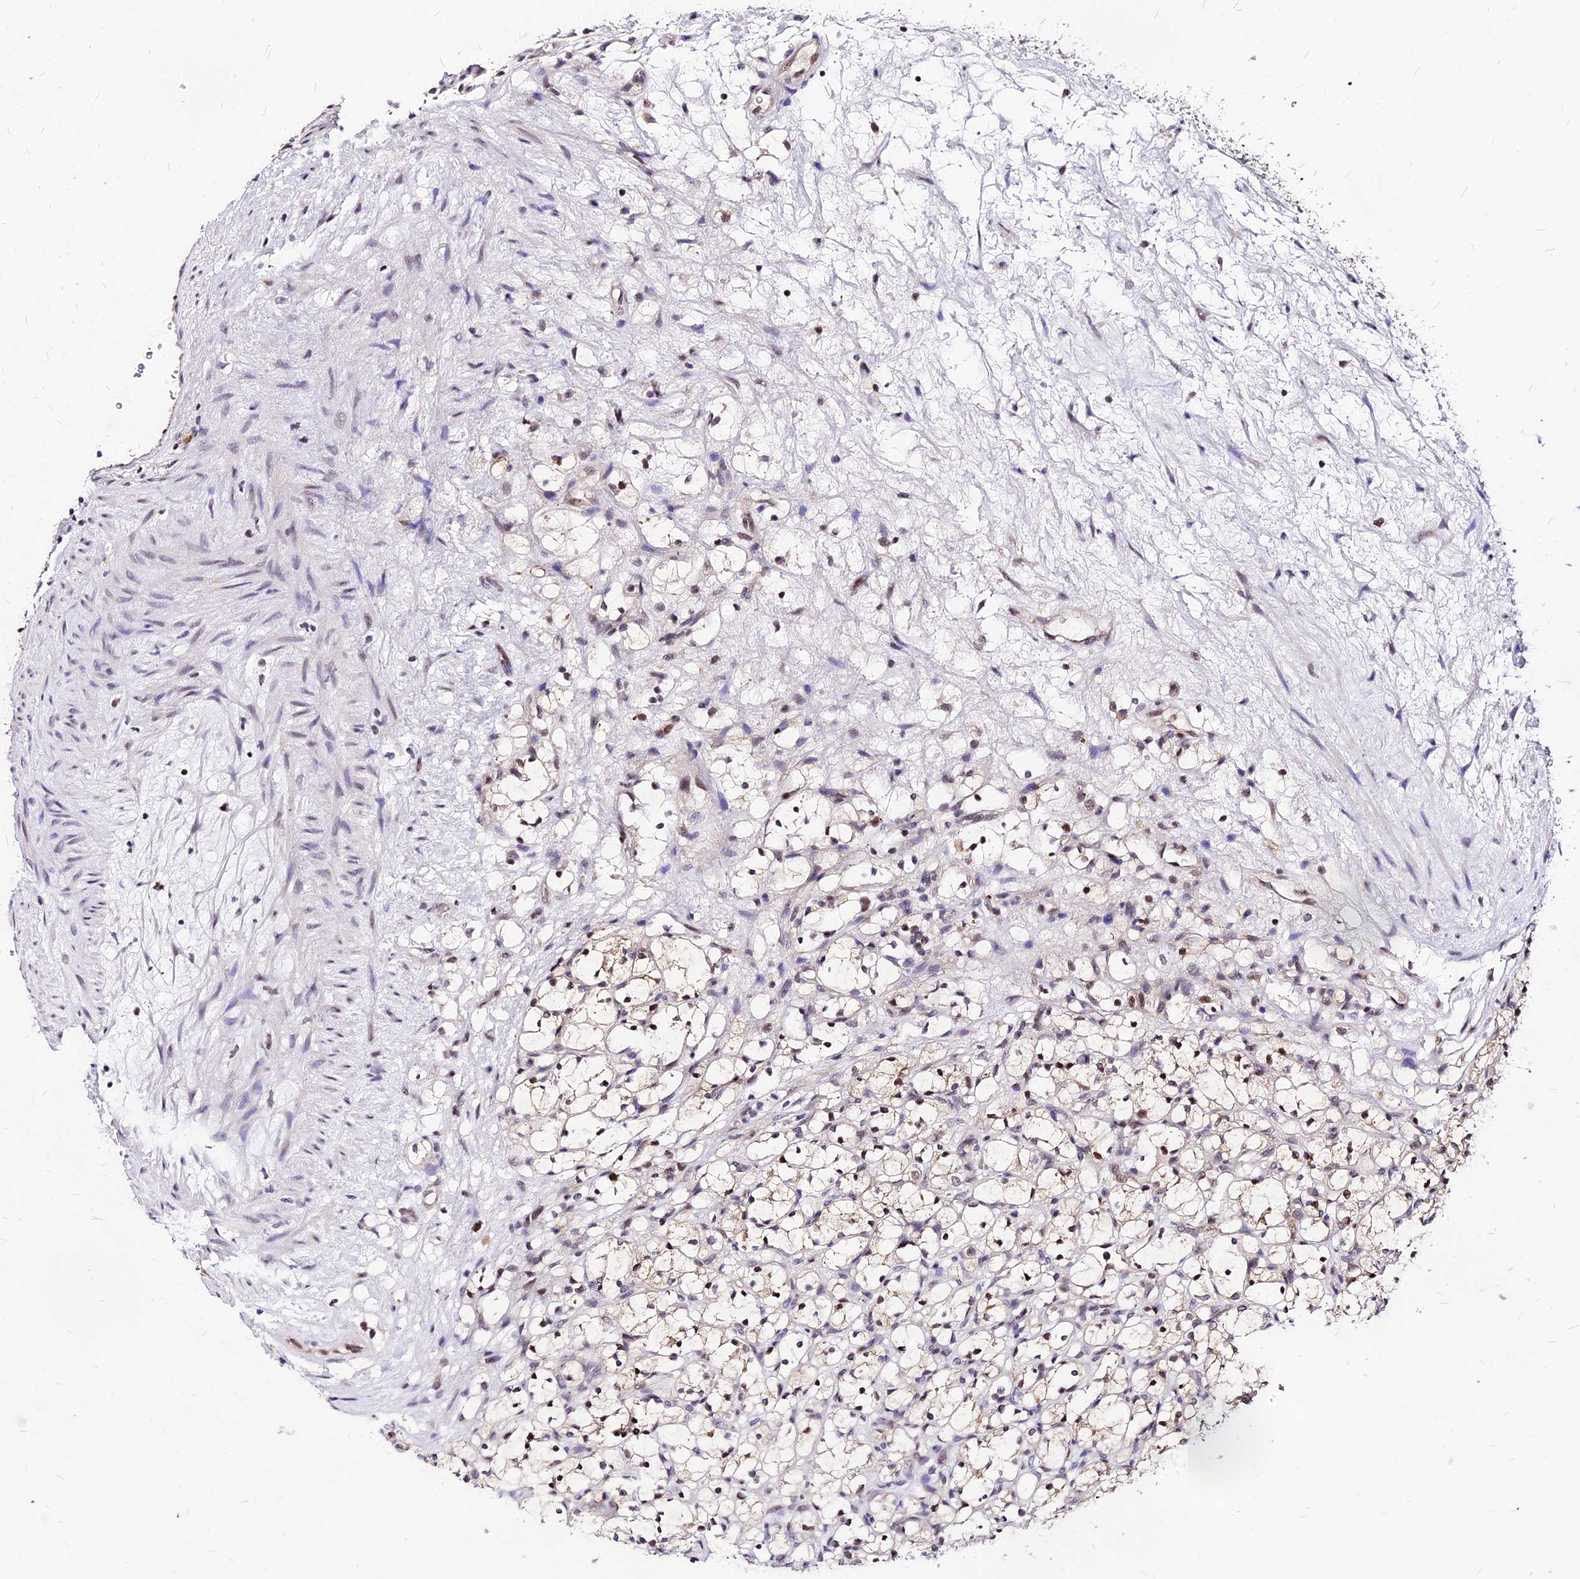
{"staining": {"intensity": "moderate", "quantity": "<25%", "location": "nuclear"}, "tissue": "renal cancer", "cell_type": "Tumor cells", "image_type": "cancer", "snomed": [{"axis": "morphology", "description": "Adenocarcinoma, NOS"}, {"axis": "topography", "description": "Kidney"}], "caption": "This image demonstrates immunohistochemistry staining of human renal cancer, with low moderate nuclear positivity in approximately <25% of tumor cells.", "gene": "DDX55", "patient": {"sex": "female", "age": 69}}